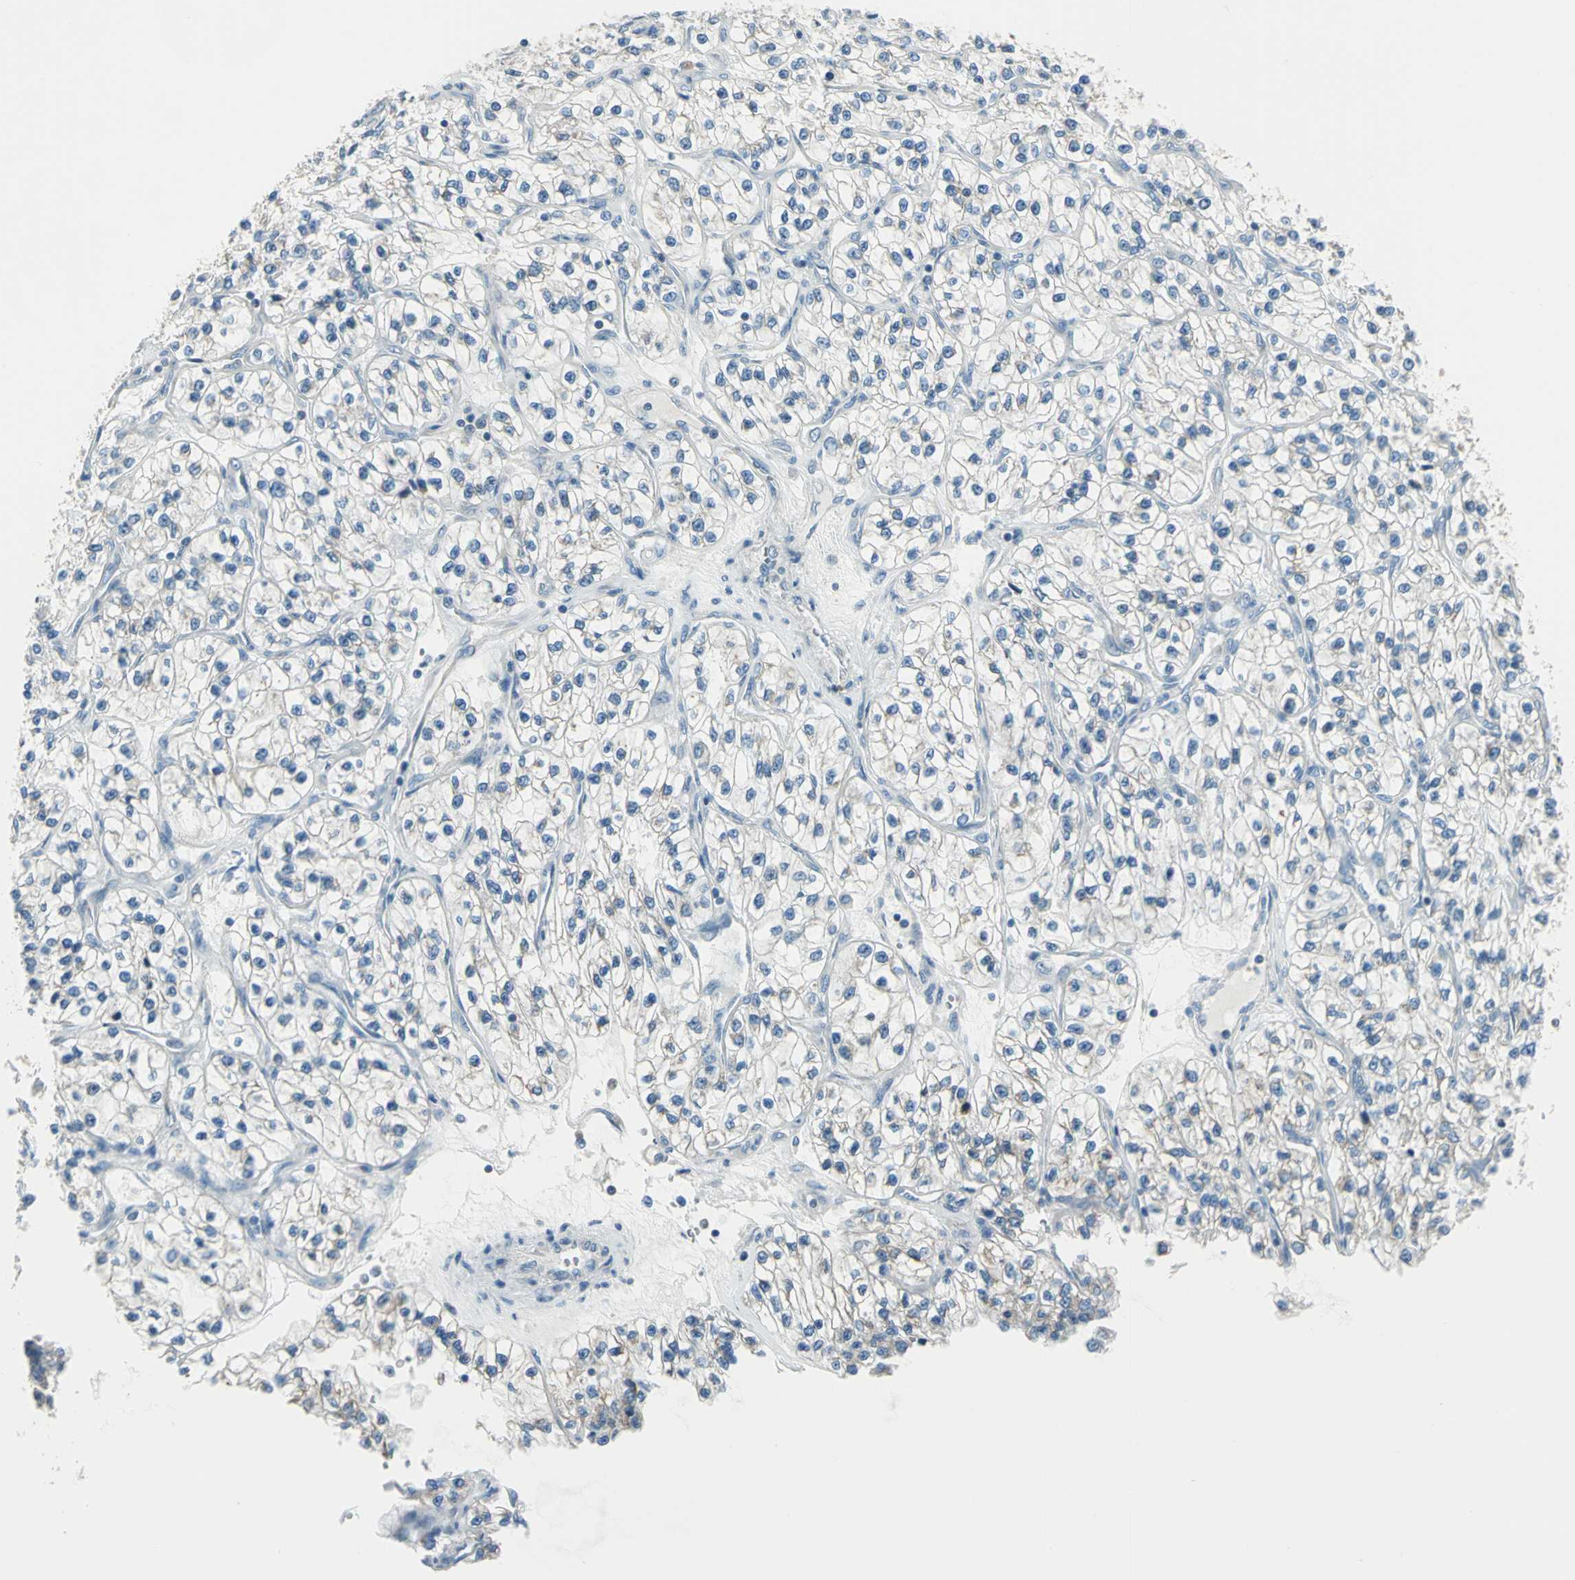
{"staining": {"intensity": "negative", "quantity": "none", "location": "none"}, "tissue": "renal cancer", "cell_type": "Tumor cells", "image_type": "cancer", "snomed": [{"axis": "morphology", "description": "Adenocarcinoma, NOS"}, {"axis": "topography", "description": "Kidney"}], "caption": "Immunohistochemistry photomicrograph of neoplastic tissue: renal cancer (adenocarcinoma) stained with DAB (3,3'-diaminobenzidine) exhibits no significant protein staining in tumor cells.", "gene": "ACADM", "patient": {"sex": "female", "age": 57}}